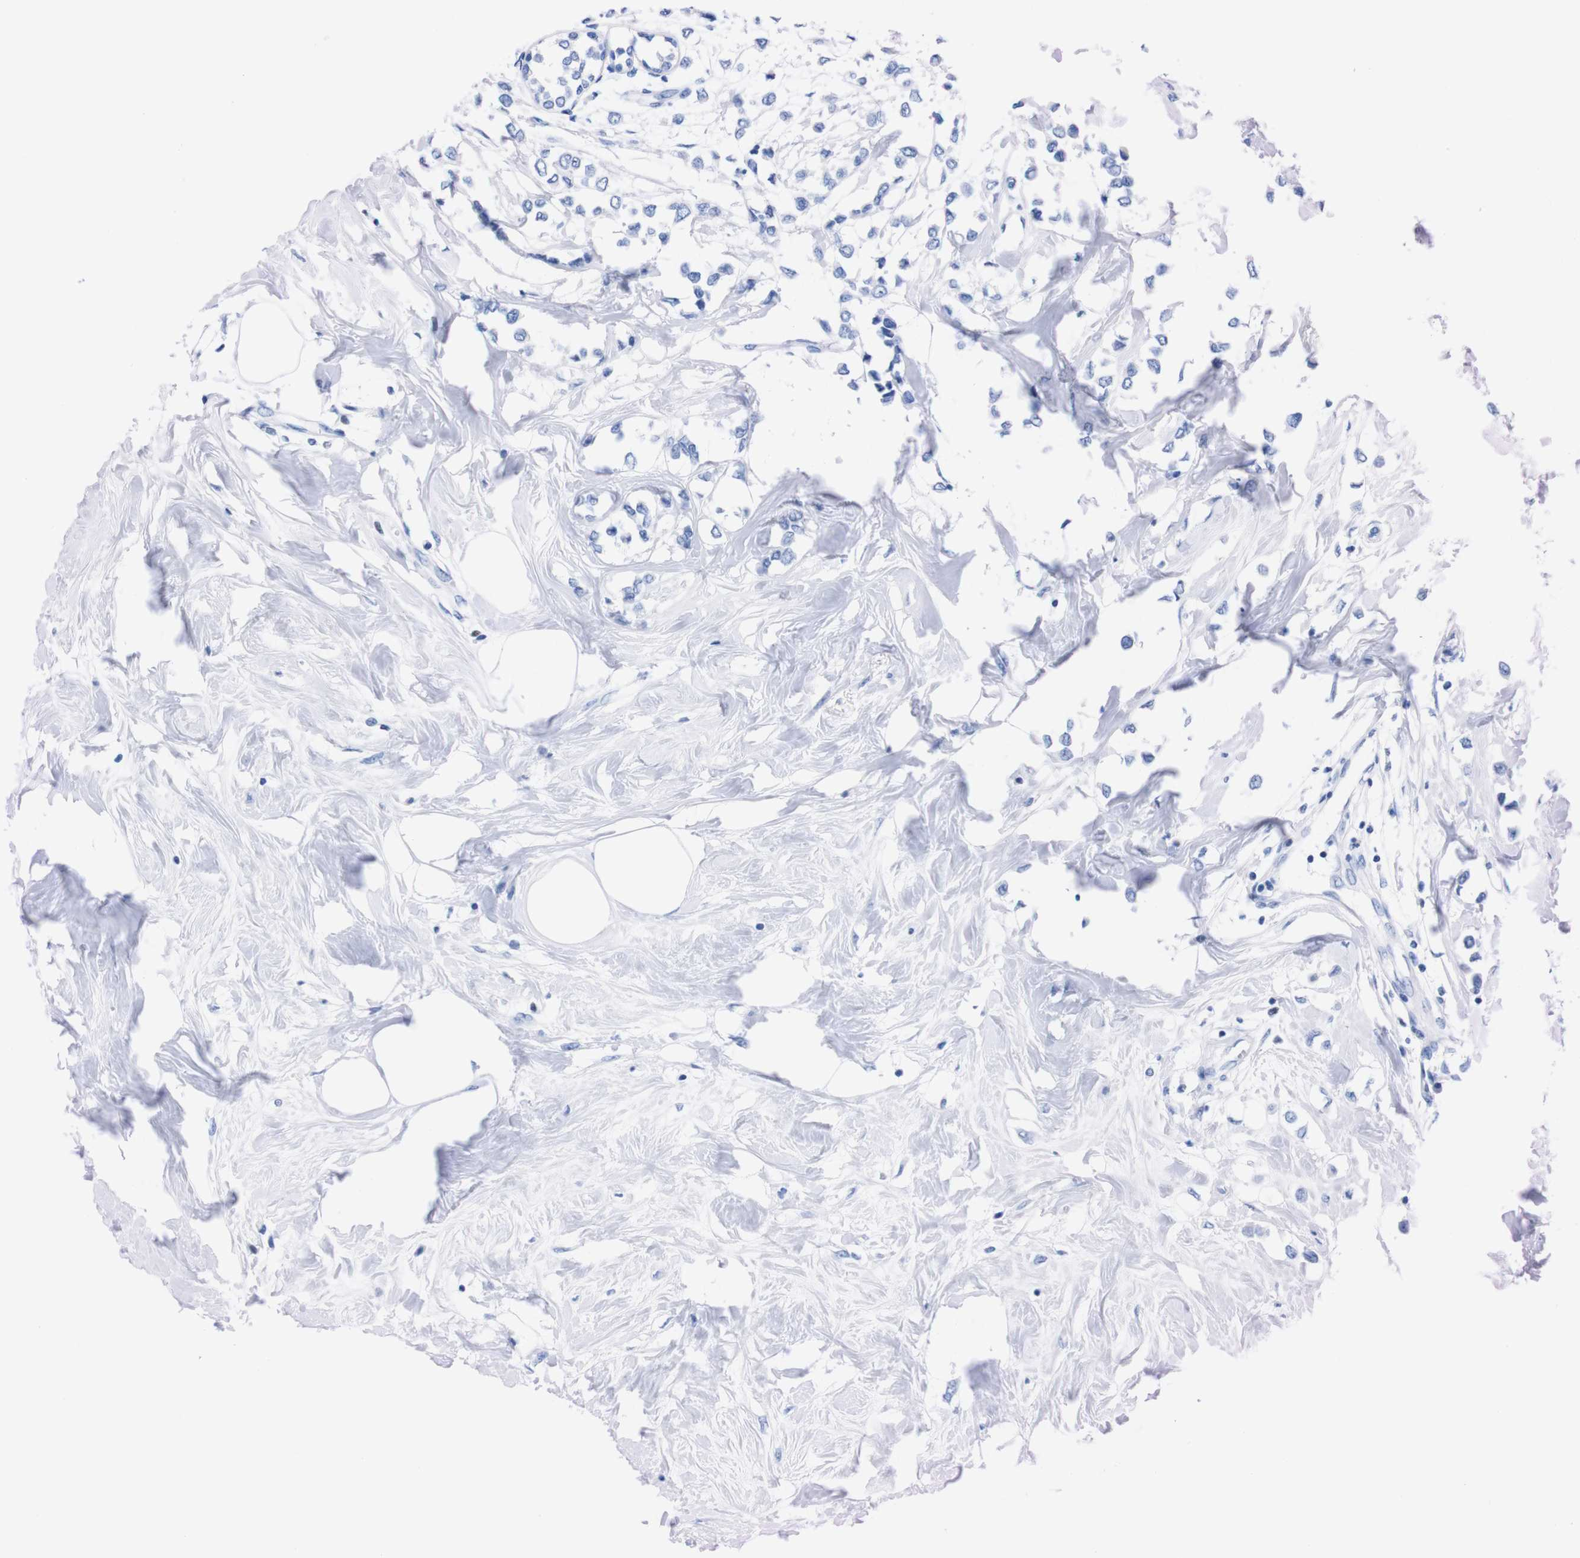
{"staining": {"intensity": "negative", "quantity": "none", "location": "none"}, "tissue": "breast cancer", "cell_type": "Tumor cells", "image_type": "cancer", "snomed": [{"axis": "morphology", "description": "Lobular carcinoma"}, {"axis": "topography", "description": "Breast"}], "caption": "There is no significant staining in tumor cells of breast cancer (lobular carcinoma).", "gene": "P2RY12", "patient": {"sex": "female", "age": 51}}